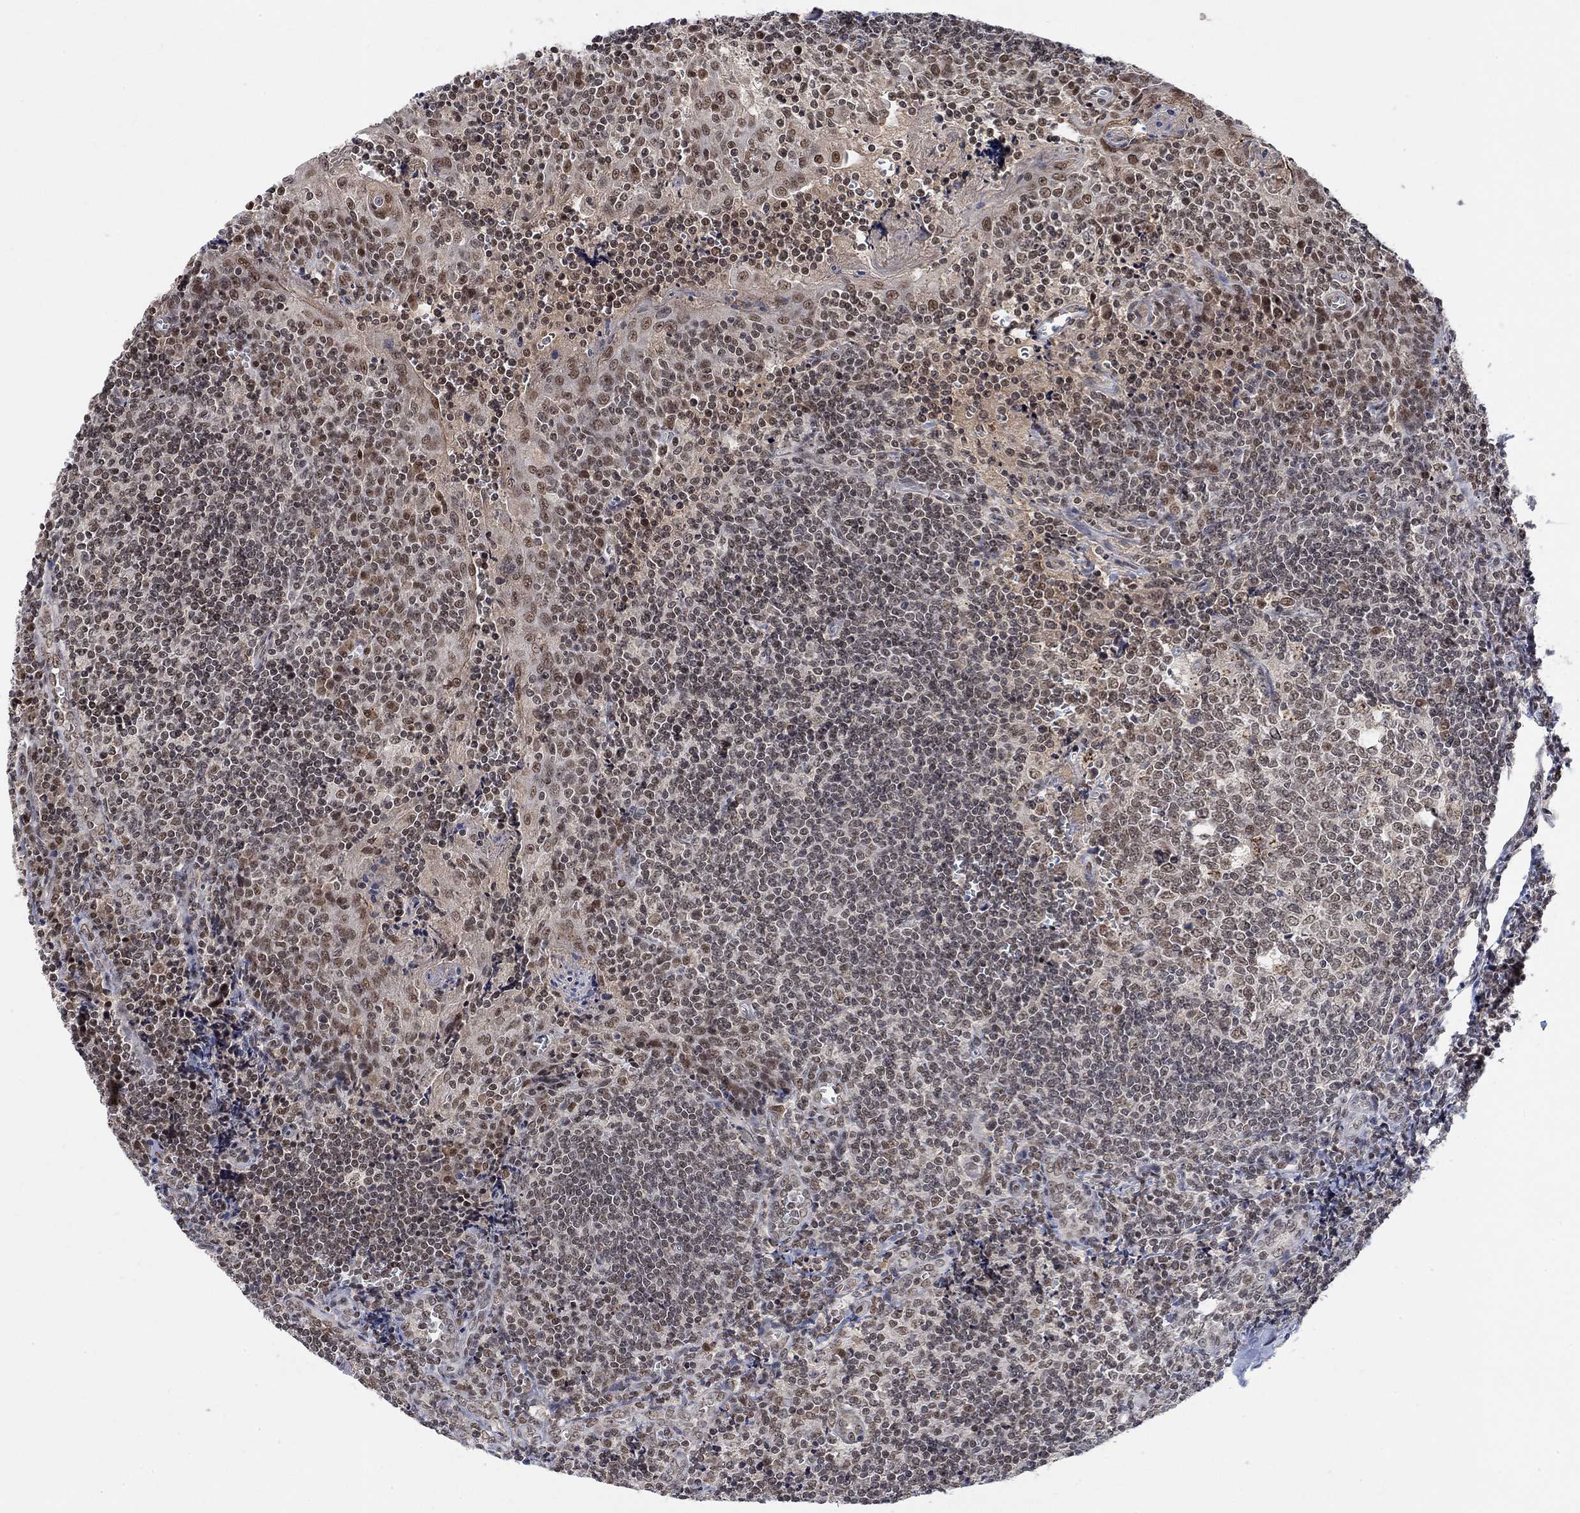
{"staining": {"intensity": "weak", "quantity": "<25%", "location": "nuclear"}, "tissue": "tonsil", "cell_type": "Germinal center cells", "image_type": "normal", "snomed": [{"axis": "morphology", "description": "Normal tissue, NOS"}, {"axis": "morphology", "description": "Inflammation, NOS"}, {"axis": "topography", "description": "Tonsil"}], "caption": "High power microscopy image of an immunohistochemistry micrograph of unremarkable tonsil, revealing no significant positivity in germinal center cells.", "gene": "THAP8", "patient": {"sex": "female", "age": 31}}